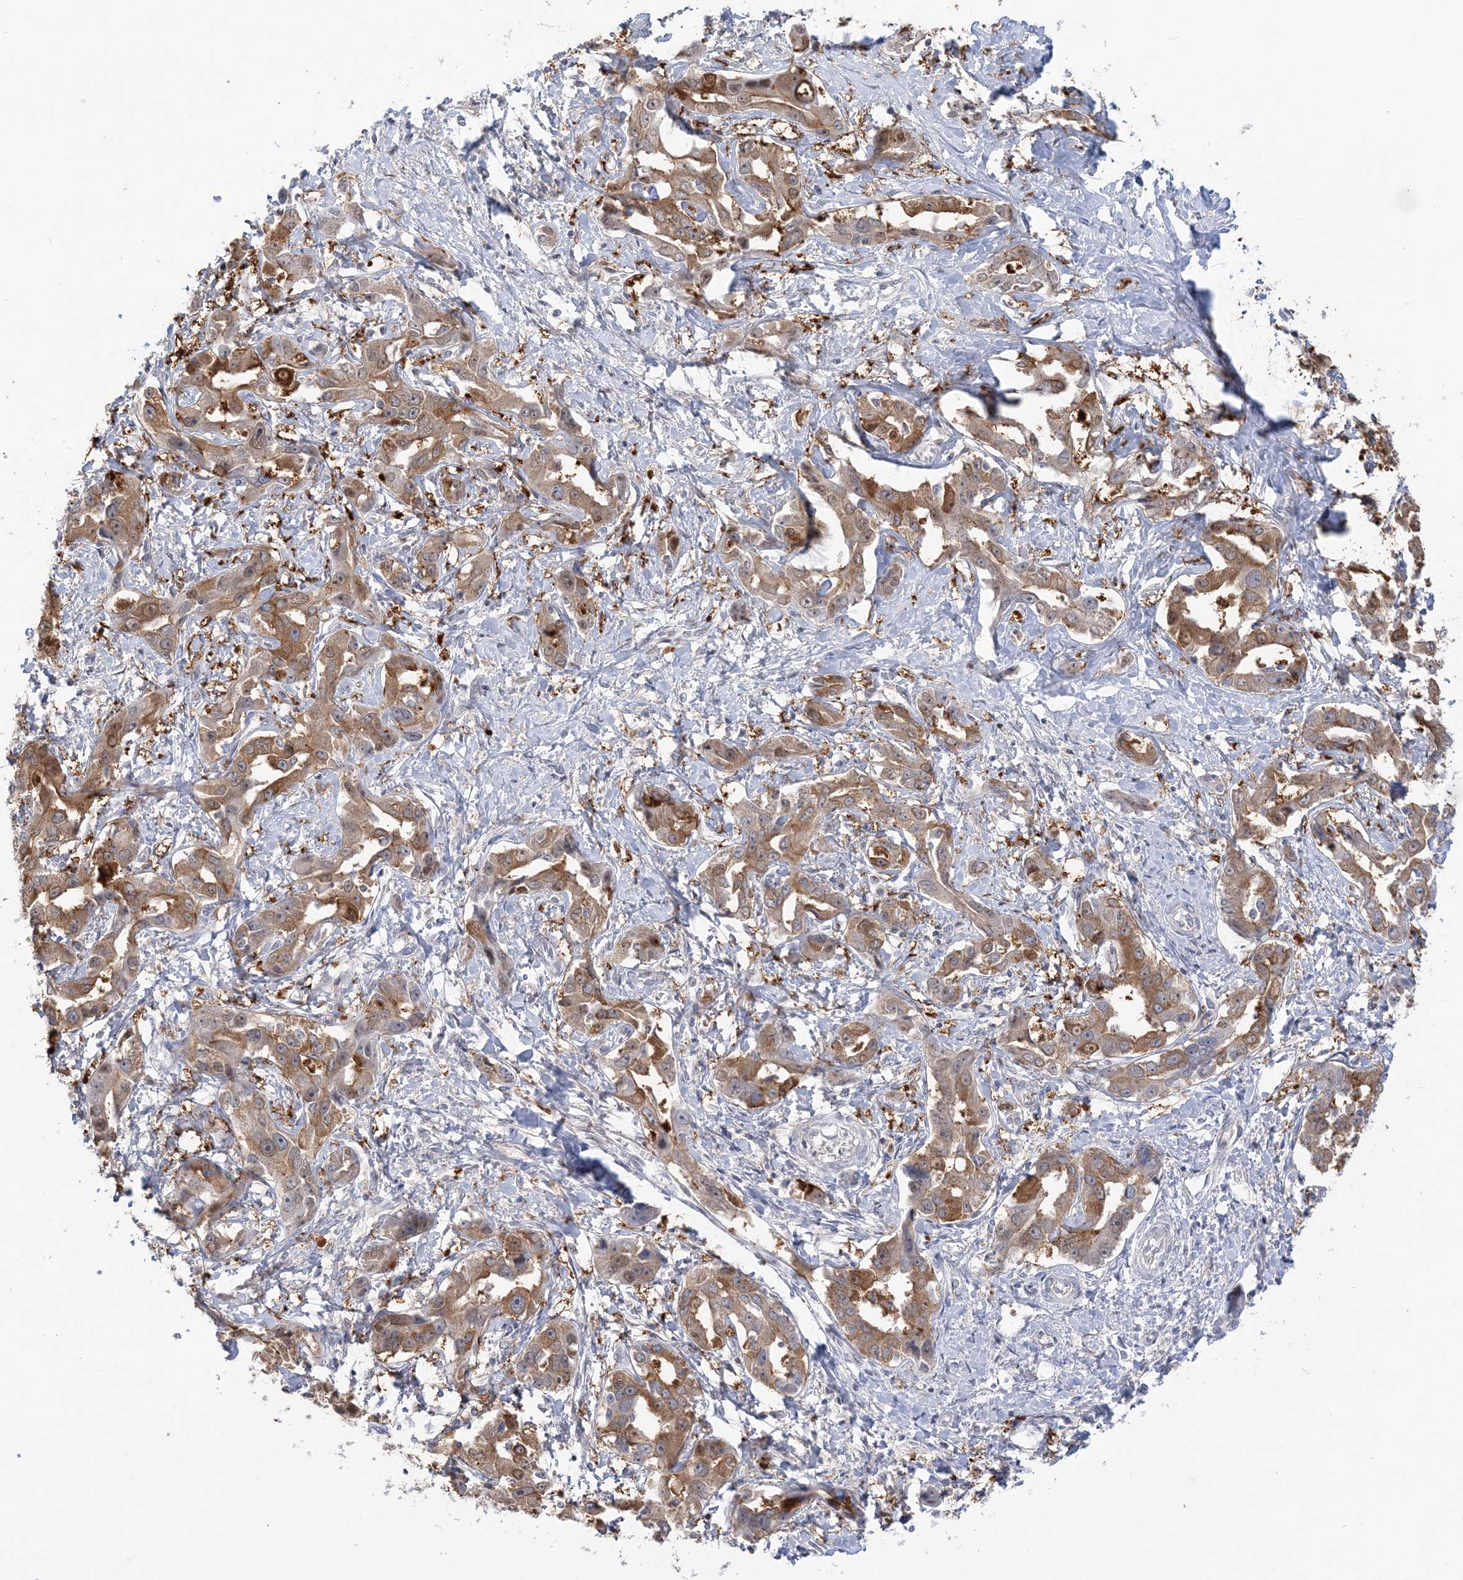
{"staining": {"intensity": "moderate", "quantity": ">75%", "location": "cytoplasmic/membranous,nuclear"}, "tissue": "liver cancer", "cell_type": "Tumor cells", "image_type": "cancer", "snomed": [{"axis": "morphology", "description": "Cholangiocarcinoma"}, {"axis": "topography", "description": "Liver"}], "caption": "There is medium levels of moderate cytoplasmic/membranous and nuclear positivity in tumor cells of cholangiocarcinoma (liver), as demonstrated by immunohistochemical staining (brown color).", "gene": "THADA", "patient": {"sex": "male", "age": 59}}